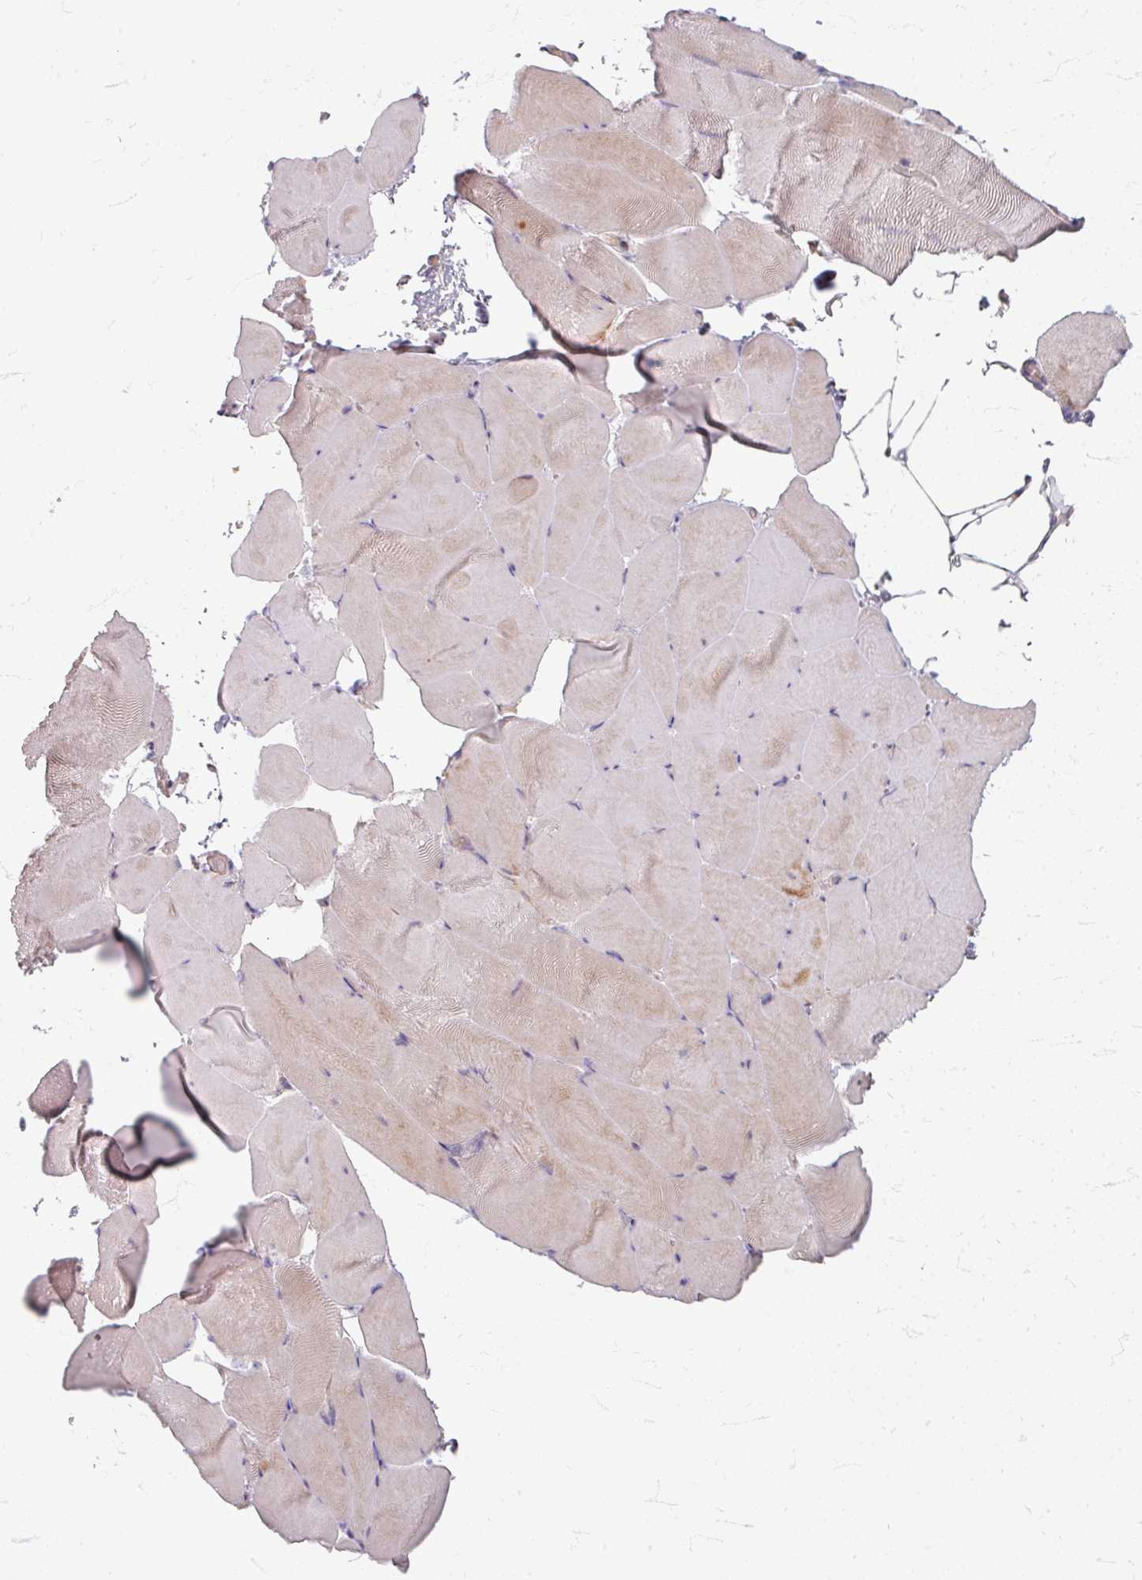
{"staining": {"intensity": "weak", "quantity": "<25%", "location": "cytoplasmic/membranous"}, "tissue": "skeletal muscle", "cell_type": "Myocytes", "image_type": "normal", "snomed": [{"axis": "morphology", "description": "Normal tissue, NOS"}, {"axis": "topography", "description": "Skeletal muscle"}], "caption": "Myocytes show no significant staining in normal skeletal muscle. (Brightfield microscopy of DAB IHC at high magnification).", "gene": "STAM", "patient": {"sex": "female", "age": 64}}